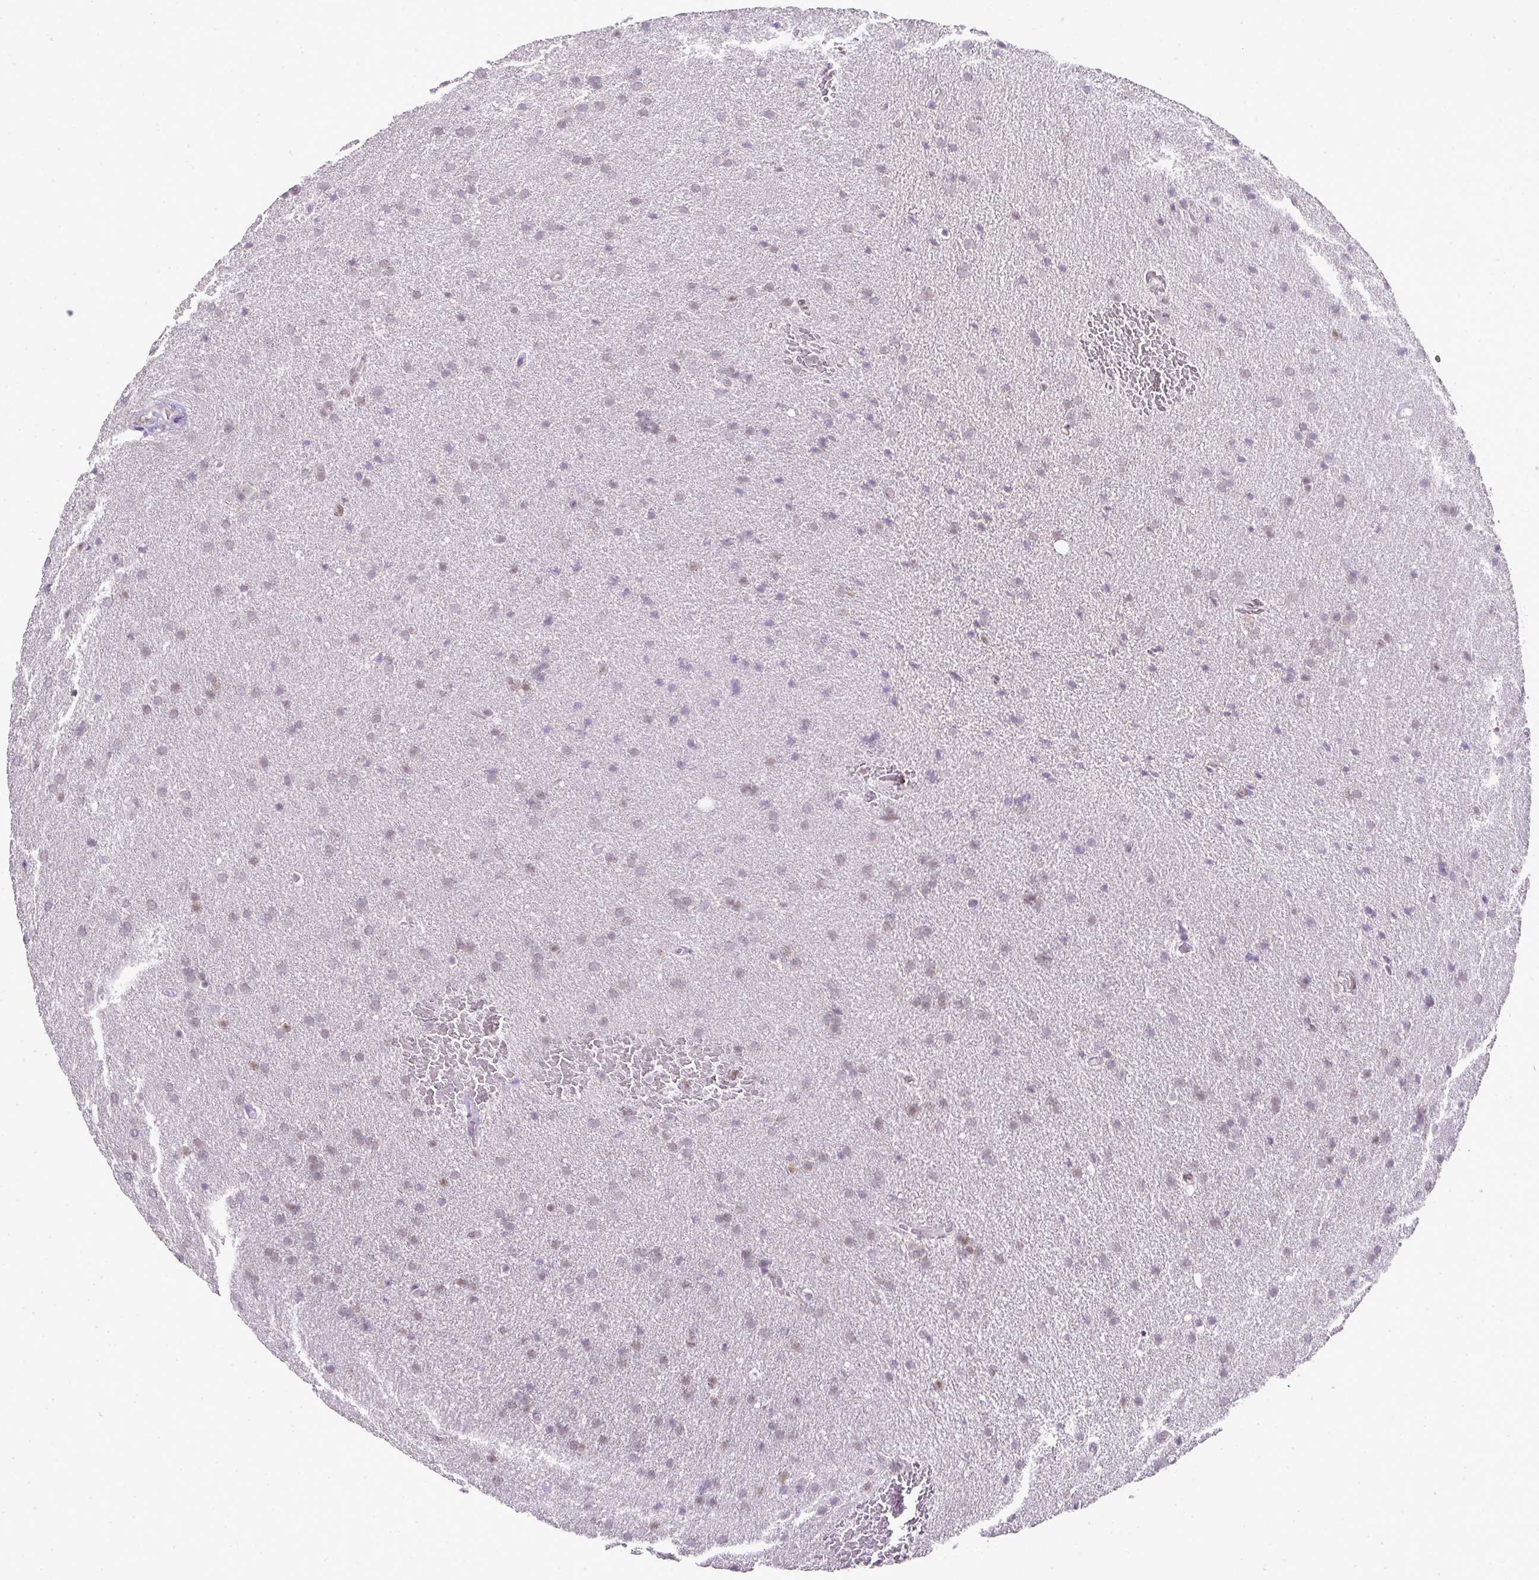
{"staining": {"intensity": "weak", "quantity": "<25%", "location": "nuclear"}, "tissue": "glioma", "cell_type": "Tumor cells", "image_type": "cancer", "snomed": [{"axis": "morphology", "description": "Glioma, malignant, Low grade"}, {"axis": "topography", "description": "Brain"}], "caption": "Micrograph shows no significant protein expression in tumor cells of glioma. (DAB (3,3'-diaminobenzidine) immunohistochemistry (IHC) with hematoxylin counter stain).", "gene": "FAM32A", "patient": {"sex": "female", "age": 32}}